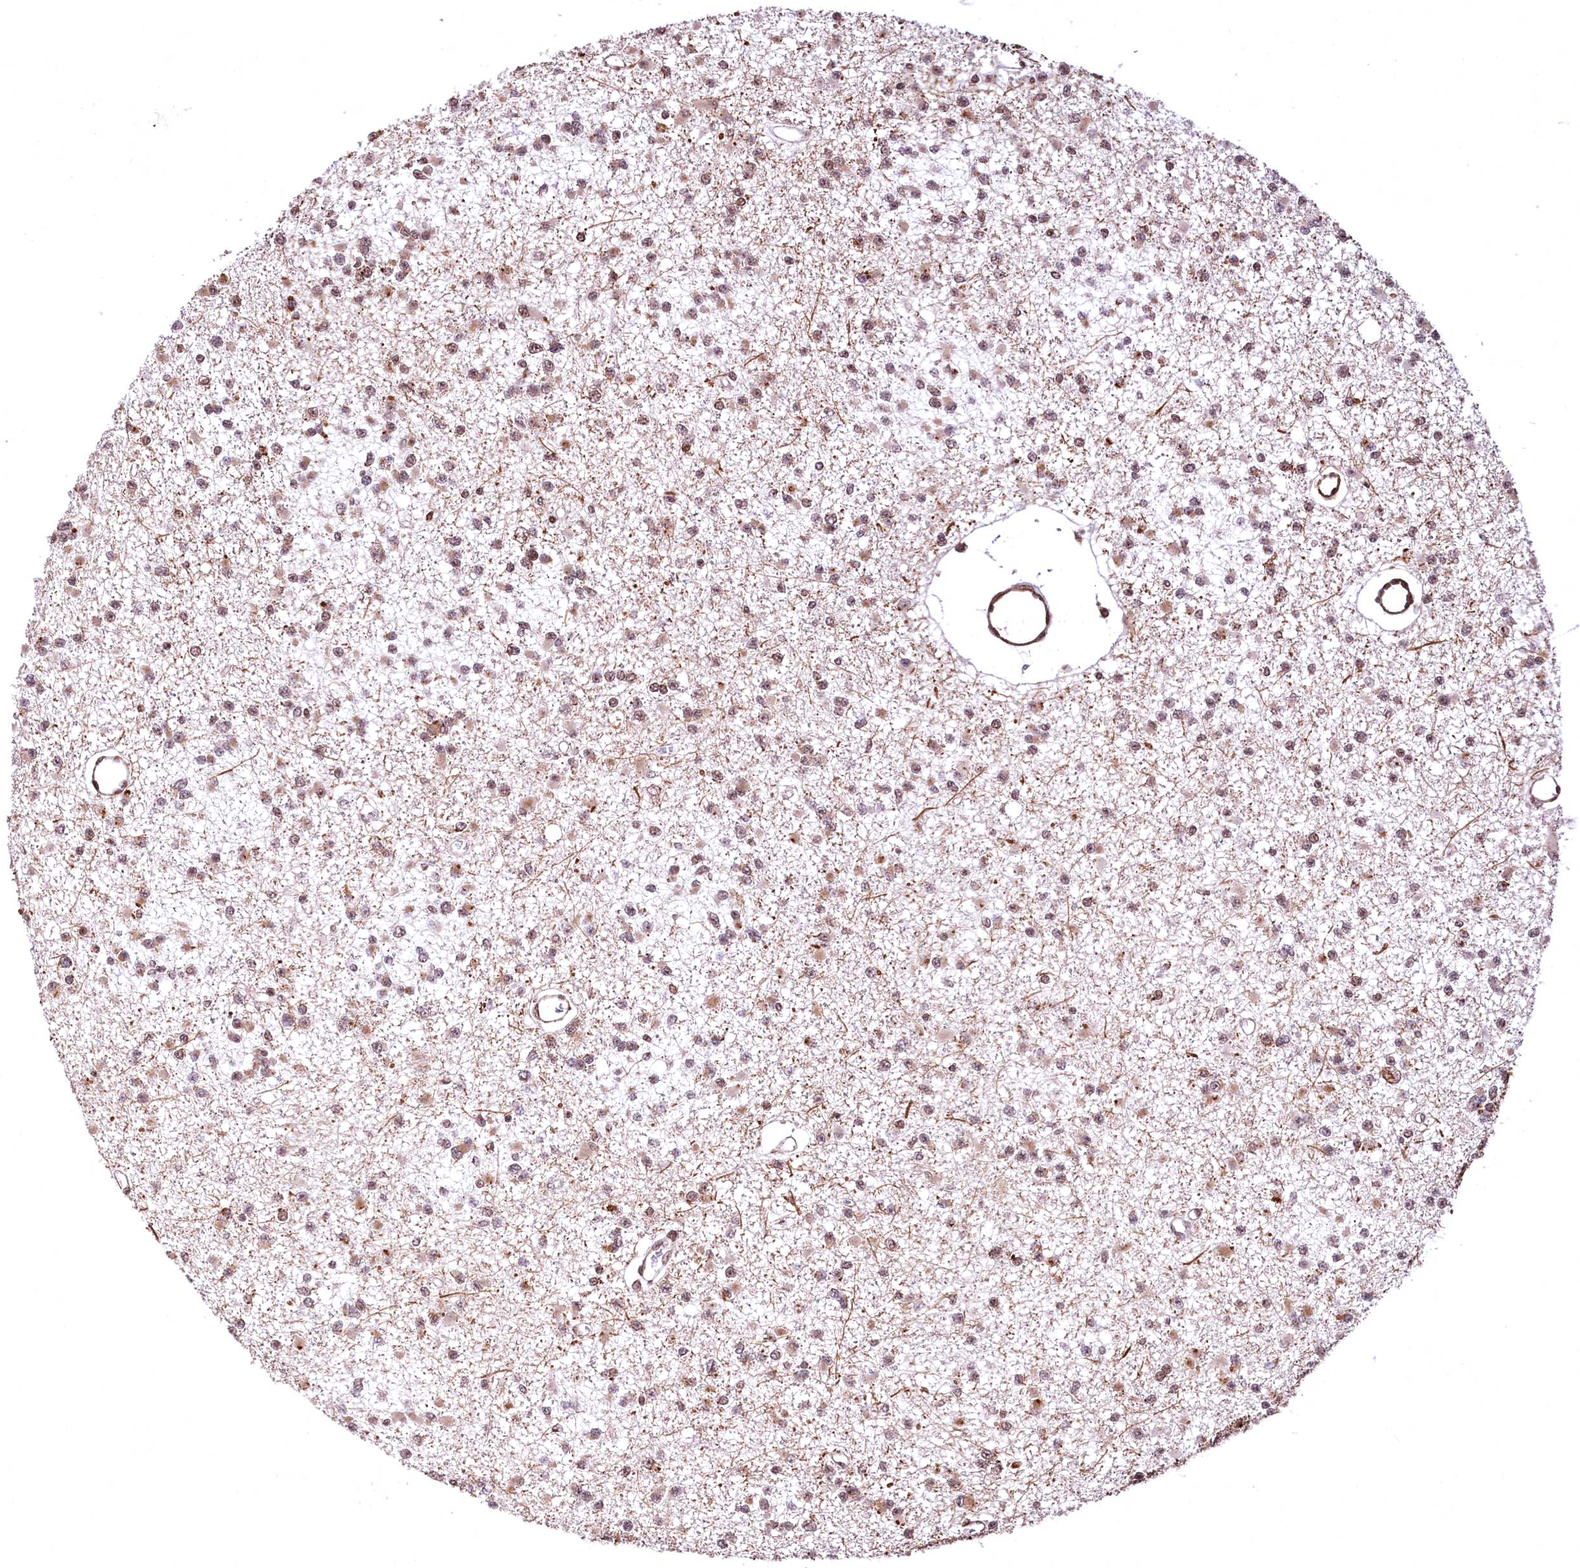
{"staining": {"intensity": "weak", "quantity": ">75%", "location": "cytoplasmic/membranous,nuclear"}, "tissue": "glioma", "cell_type": "Tumor cells", "image_type": "cancer", "snomed": [{"axis": "morphology", "description": "Glioma, malignant, Low grade"}, {"axis": "topography", "description": "Brain"}], "caption": "There is low levels of weak cytoplasmic/membranous and nuclear positivity in tumor cells of glioma, as demonstrated by immunohistochemical staining (brown color).", "gene": "PDS5B", "patient": {"sex": "female", "age": 22}}